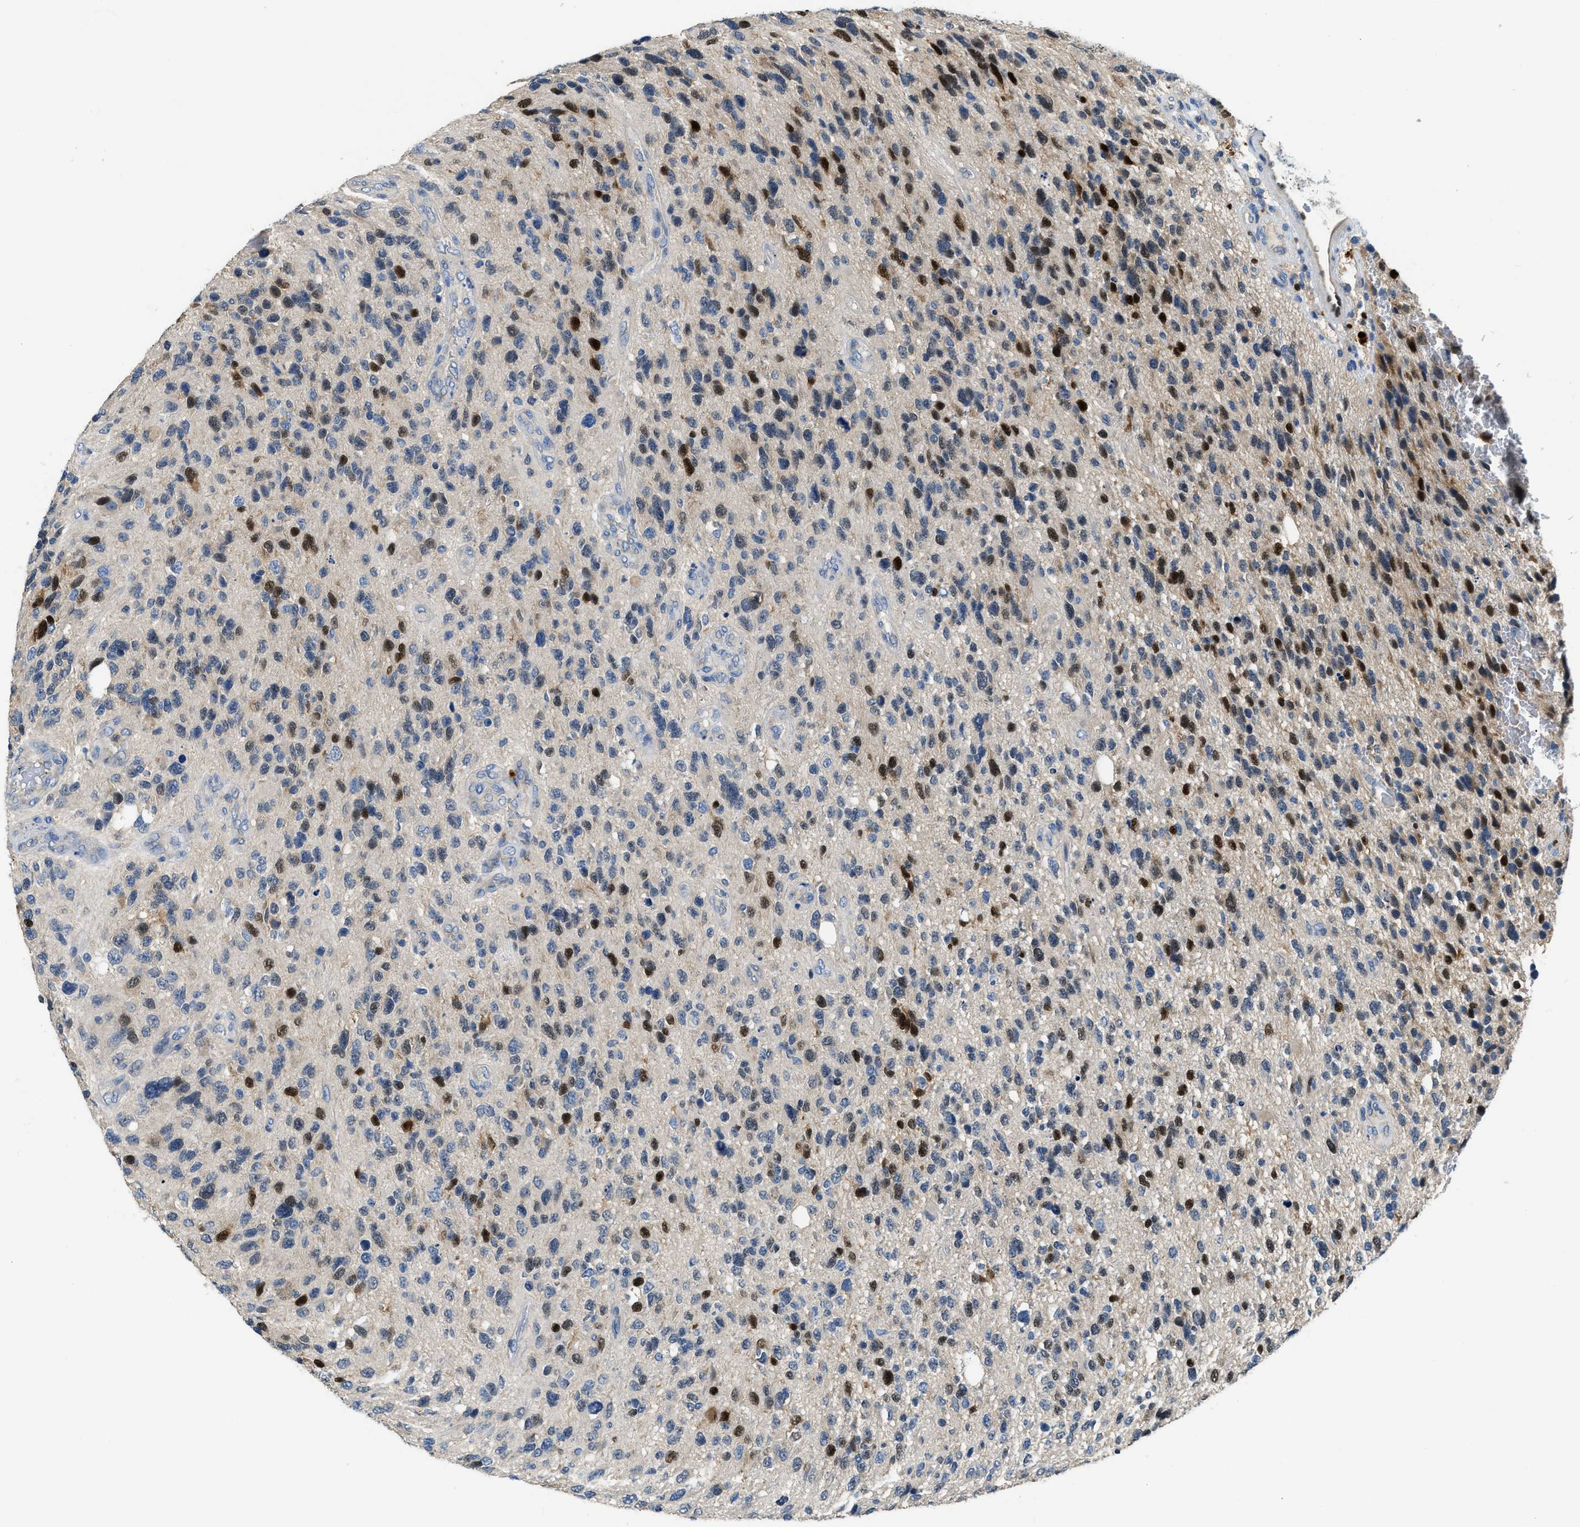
{"staining": {"intensity": "strong", "quantity": "<25%", "location": "nuclear"}, "tissue": "glioma", "cell_type": "Tumor cells", "image_type": "cancer", "snomed": [{"axis": "morphology", "description": "Glioma, malignant, High grade"}, {"axis": "topography", "description": "Brain"}], "caption": "DAB (3,3'-diaminobenzidine) immunohistochemical staining of human glioma shows strong nuclear protein staining in about <25% of tumor cells.", "gene": "TOX", "patient": {"sex": "female", "age": 58}}